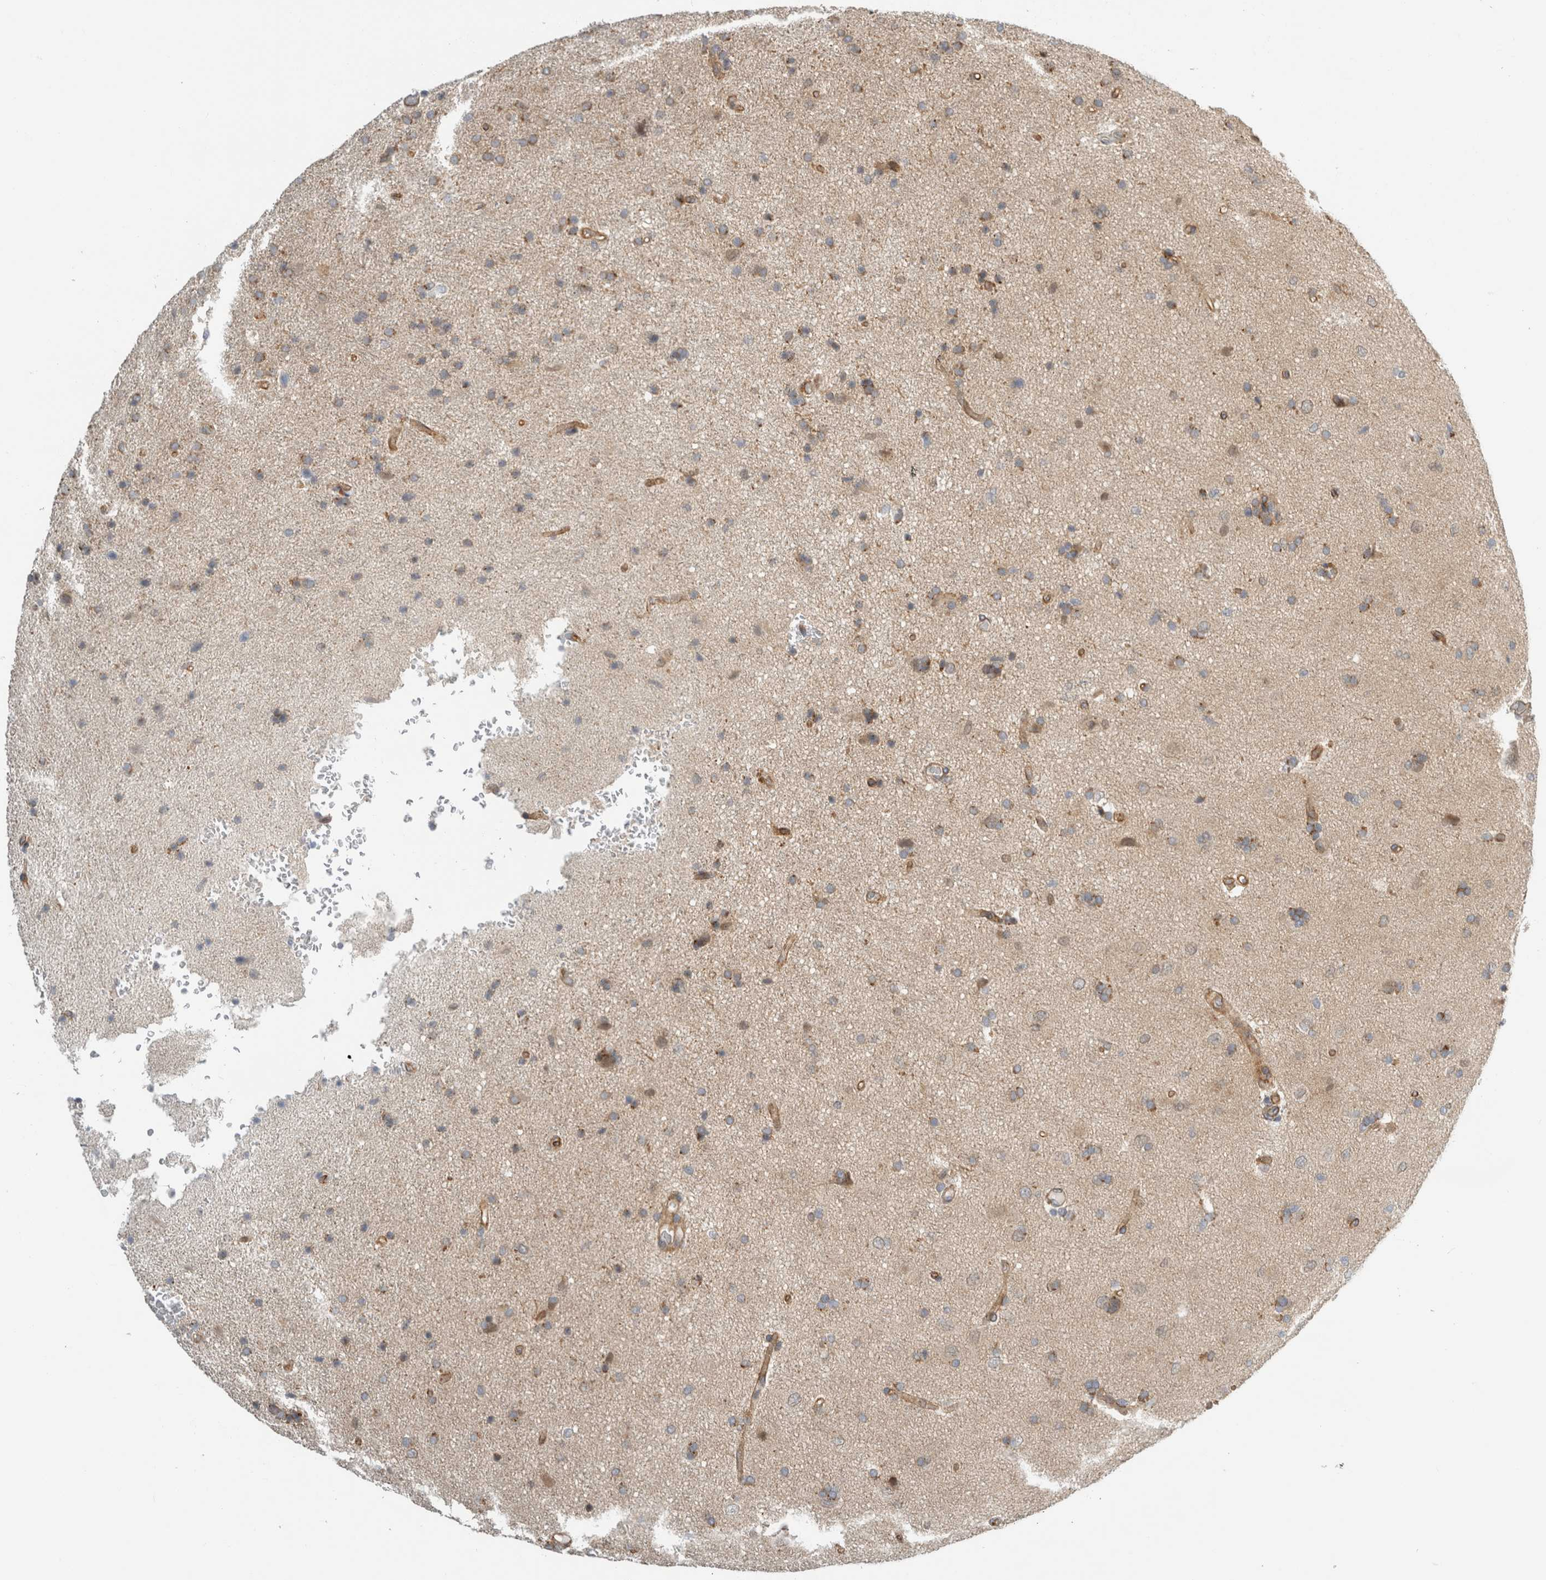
{"staining": {"intensity": "moderate", "quantity": "25%-75%", "location": "cytoplasmic/membranous"}, "tissue": "glioma", "cell_type": "Tumor cells", "image_type": "cancer", "snomed": [{"axis": "morphology", "description": "Glioma, malignant, High grade"}, {"axis": "topography", "description": "Brain"}], "caption": "A medium amount of moderate cytoplasmic/membranous expression is present in approximately 25%-75% of tumor cells in glioma tissue.", "gene": "KPNA5", "patient": {"sex": "male", "age": 72}}